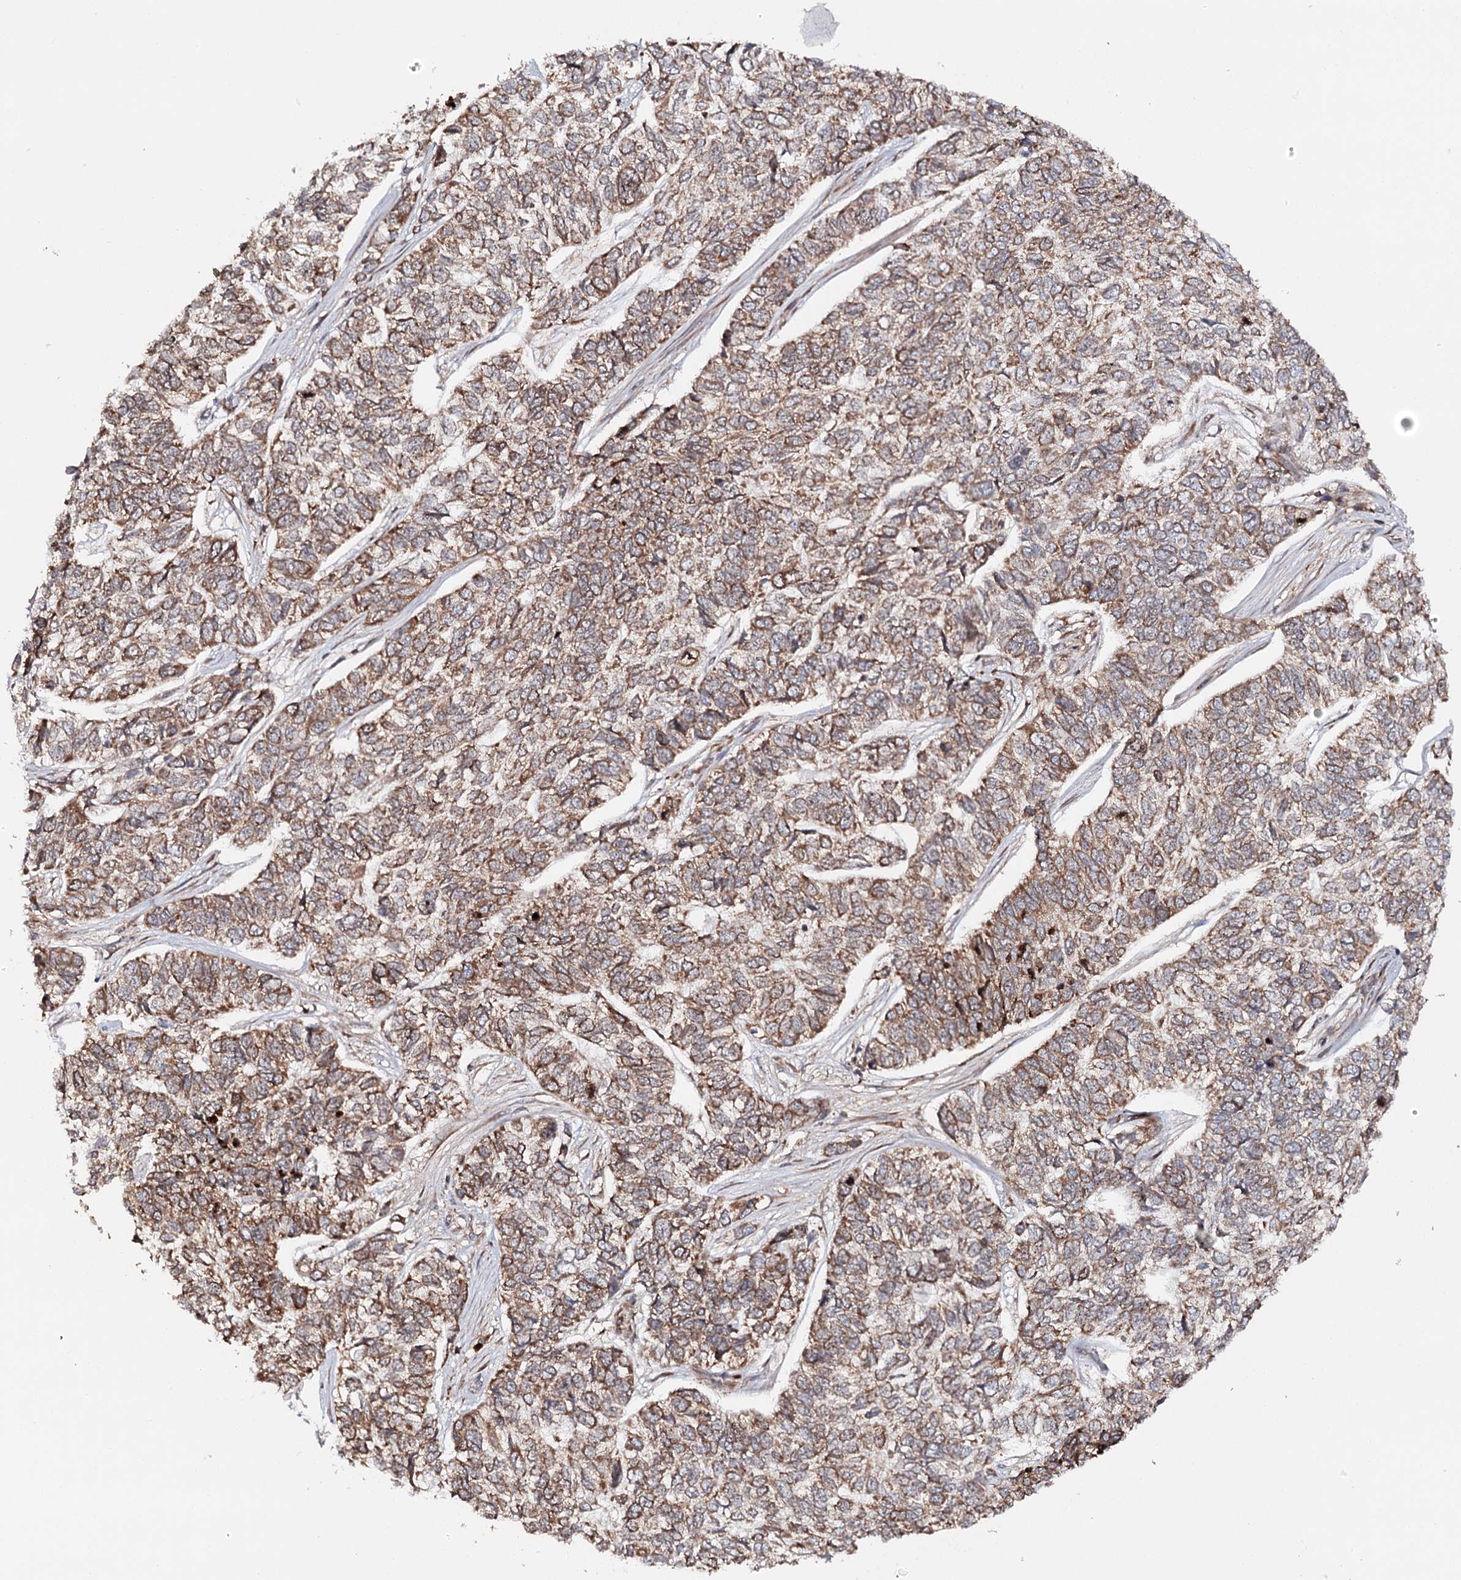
{"staining": {"intensity": "moderate", "quantity": ">75%", "location": "cytoplasmic/membranous"}, "tissue": "skin cancer", "cell_type": "Tumor cells", "image_type": "cancer", "snomed": [{"axis": "morphology", "description": "Basal cell carcinoma"}, {"axis": "topography", "description": "Skin"}], "caption": "The photomicrograph exhibits immunohistochemical staining of basal cell carcinoma (skin). There is moderate cytoplasmic/membranous positivity is appreciated in approximately >75% of tumor cells.", "gene": "MKNK1", "patient": {"sex": "female", "age": 65}}